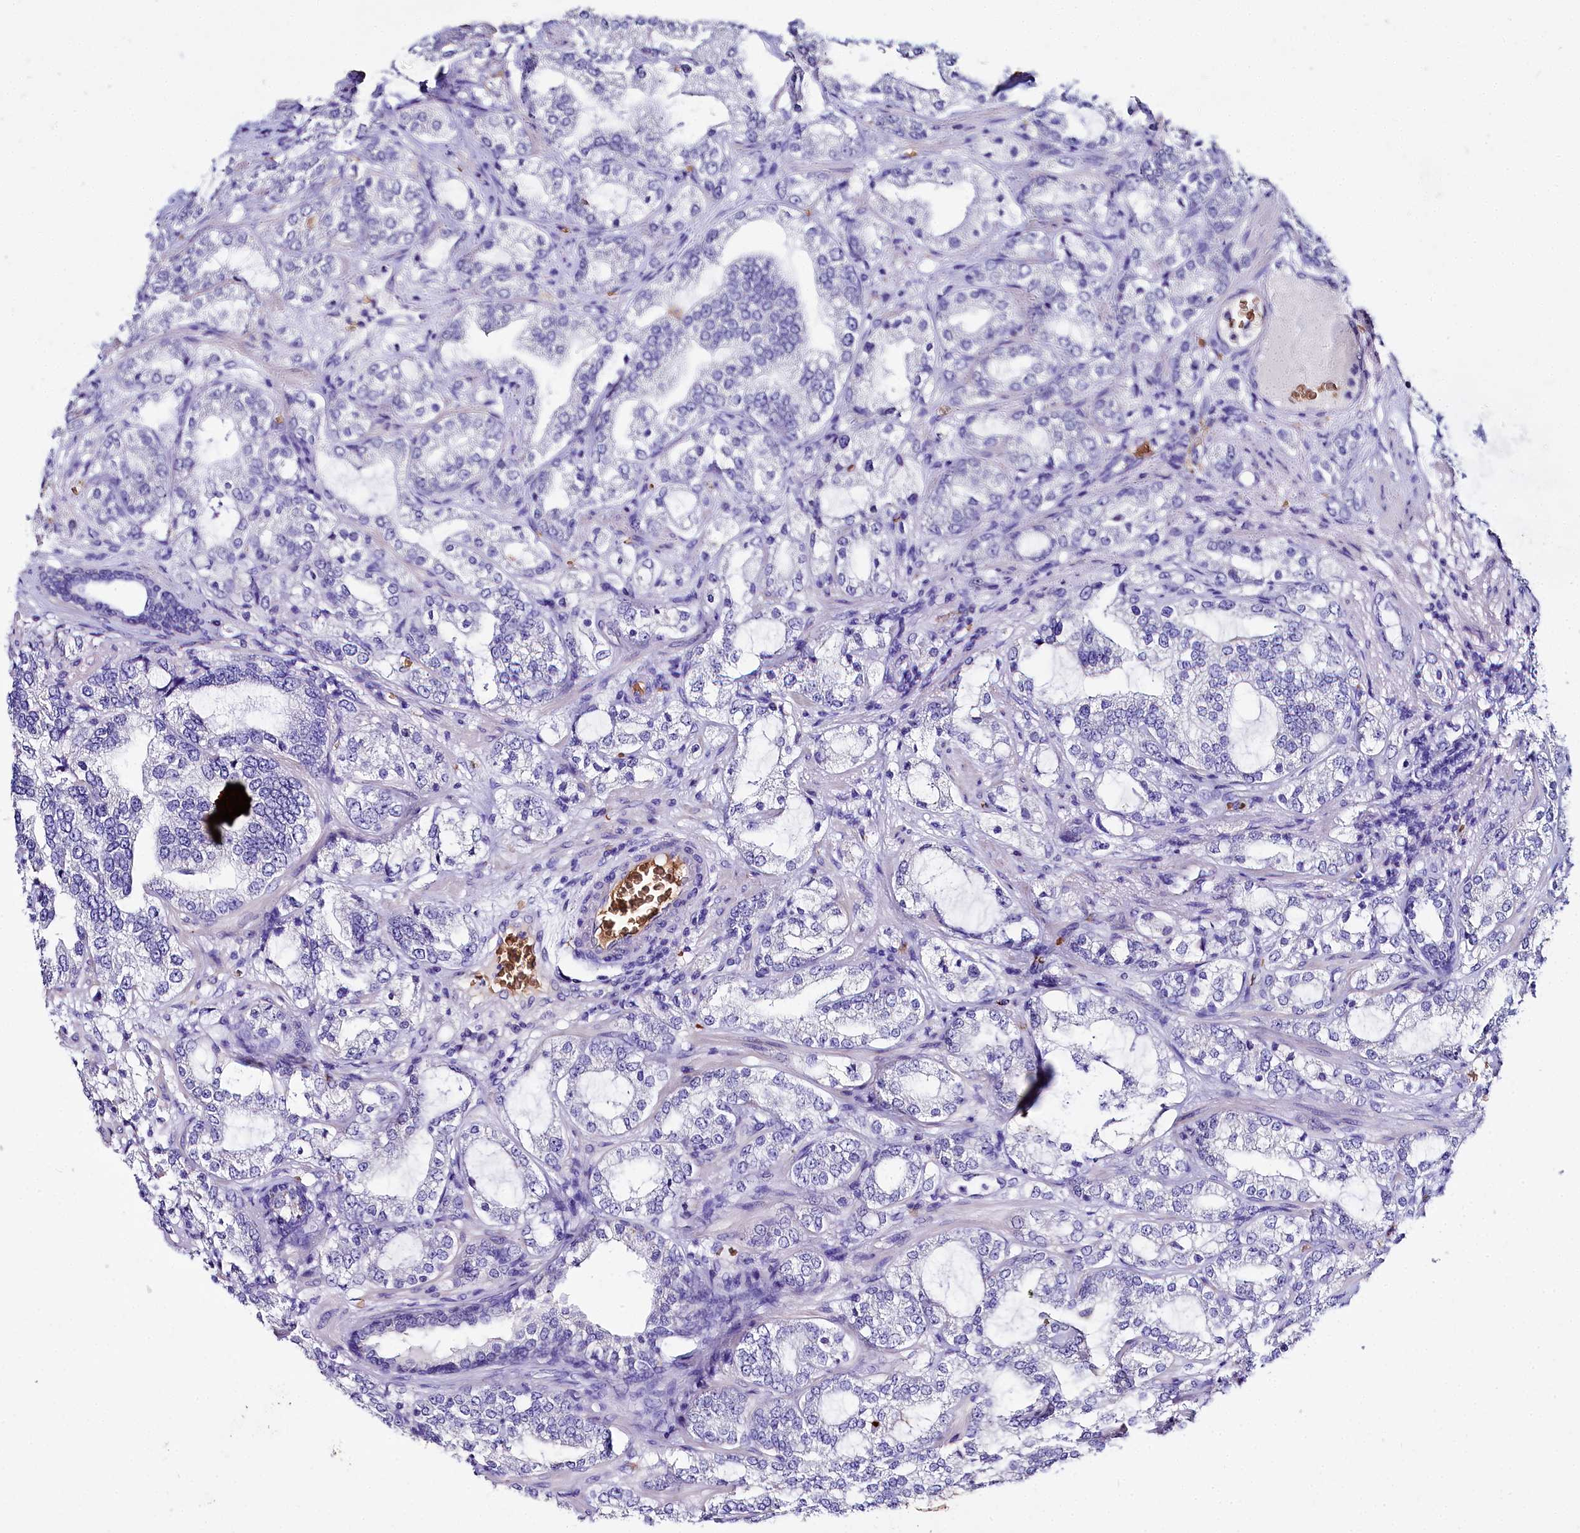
{"staining": {"intensity": "negative", "quantity": "none", "location": "none"}, "tissue": "prostate cancer", "cell_type": "Tumor cells", "image_type": "cancer", "snomed": [{"axis": "morphology", "description": "Adenocarcinoma, High grade"}, {"axis": "topography", "description": "Prostate"}], "caption": "High magnification brightfield microscopy of prostate cancer (high-grade adenocarcinoma) stained with DAB (3,3'-diaminobenzidine) (brown) and counterstained with hematoxylin (blue): tumor cells show no significant expression.", "gene": "RPUSD3", "patient": {"sex": "male", "age": 64}}